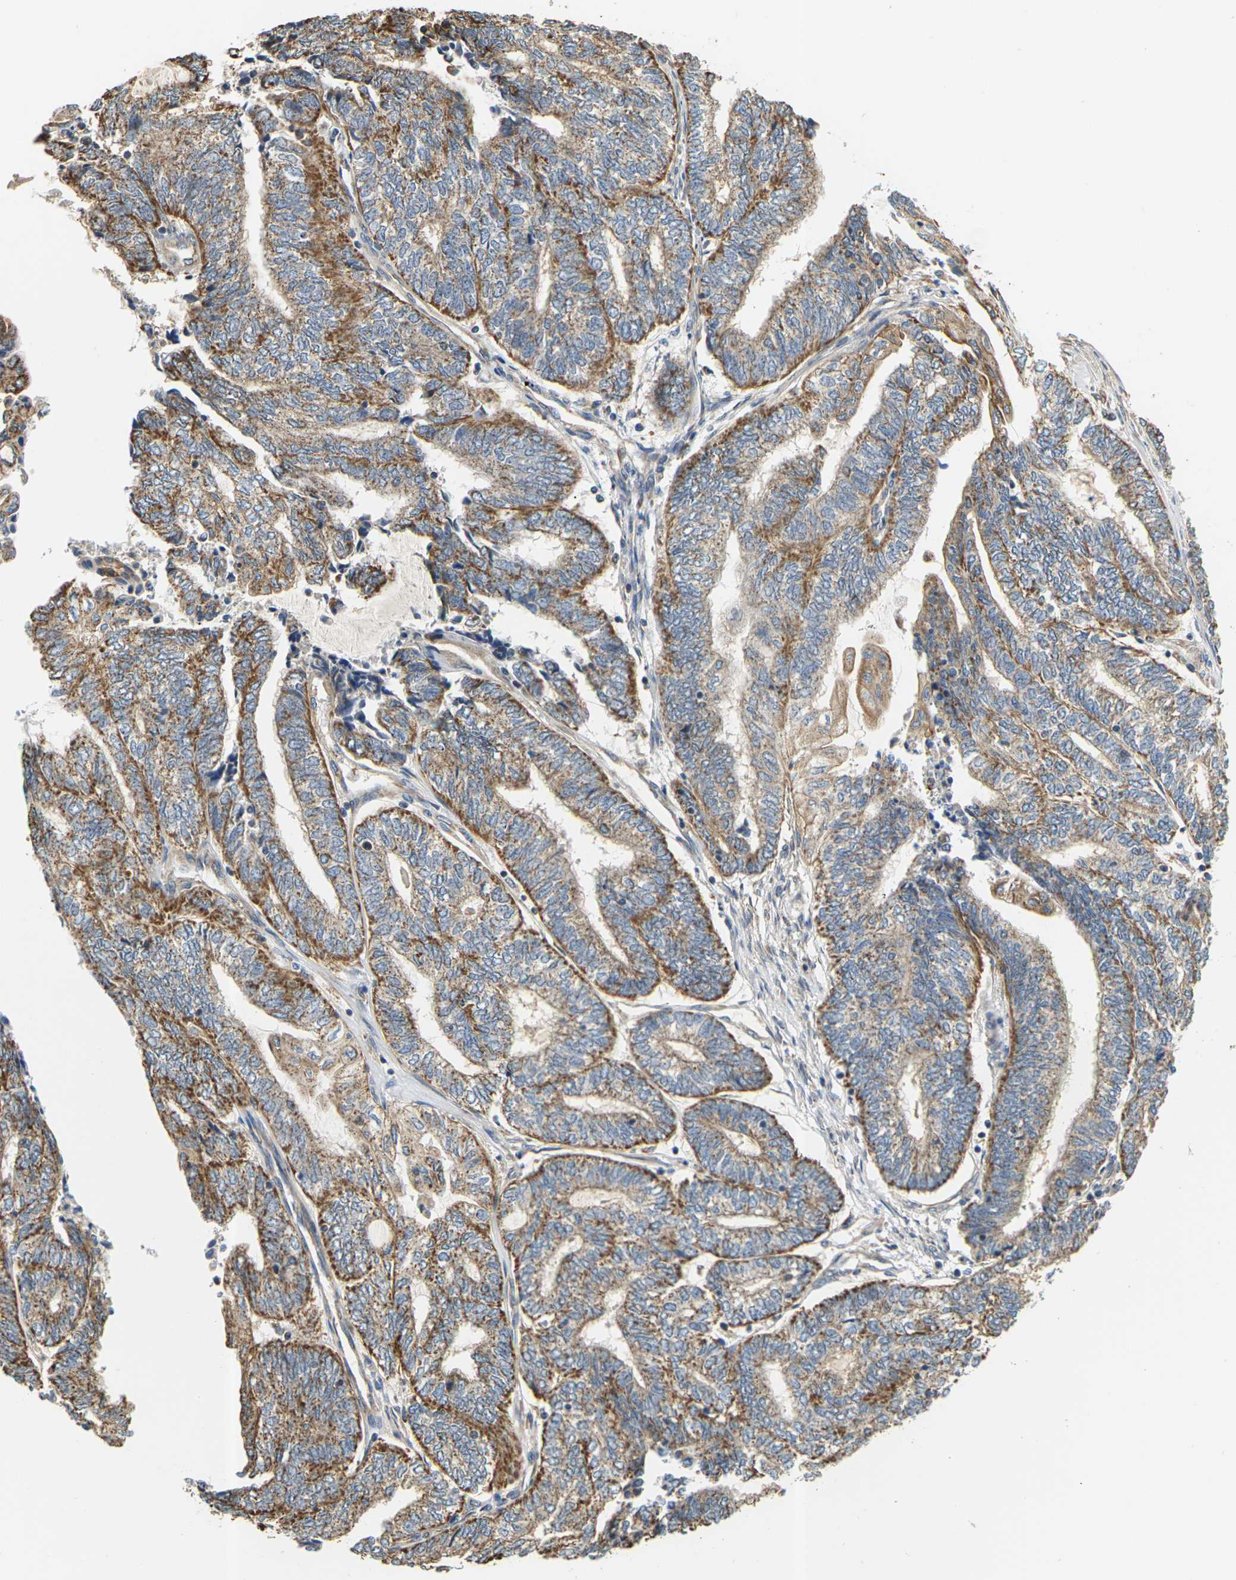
{"staining": {"intensity": "moderate", "quantity": ">75%", "location": "cytoplasmic/membranous"}, "tissue": "endometrial cancer", "cell_type": "Tumor cells", "image_type": "cancer", "snomed": [{"axis": "morphology", "description": "Adenocarcinoma, NOS"}, {"axis": "topography", "description": "Uterus"}, {"axis": "topography", "description": "Endometrium"}], "caption": "Brown immunohistochemical staining in human endometrial cancer shows moderate cytoplasmic/membranous expression in about >75% of tumor cells. (DAB = brown stain, brightfield microscopy at high magnification).", "gene": "PCDHB4", "patient": {"sex": "female", "age": 70}}